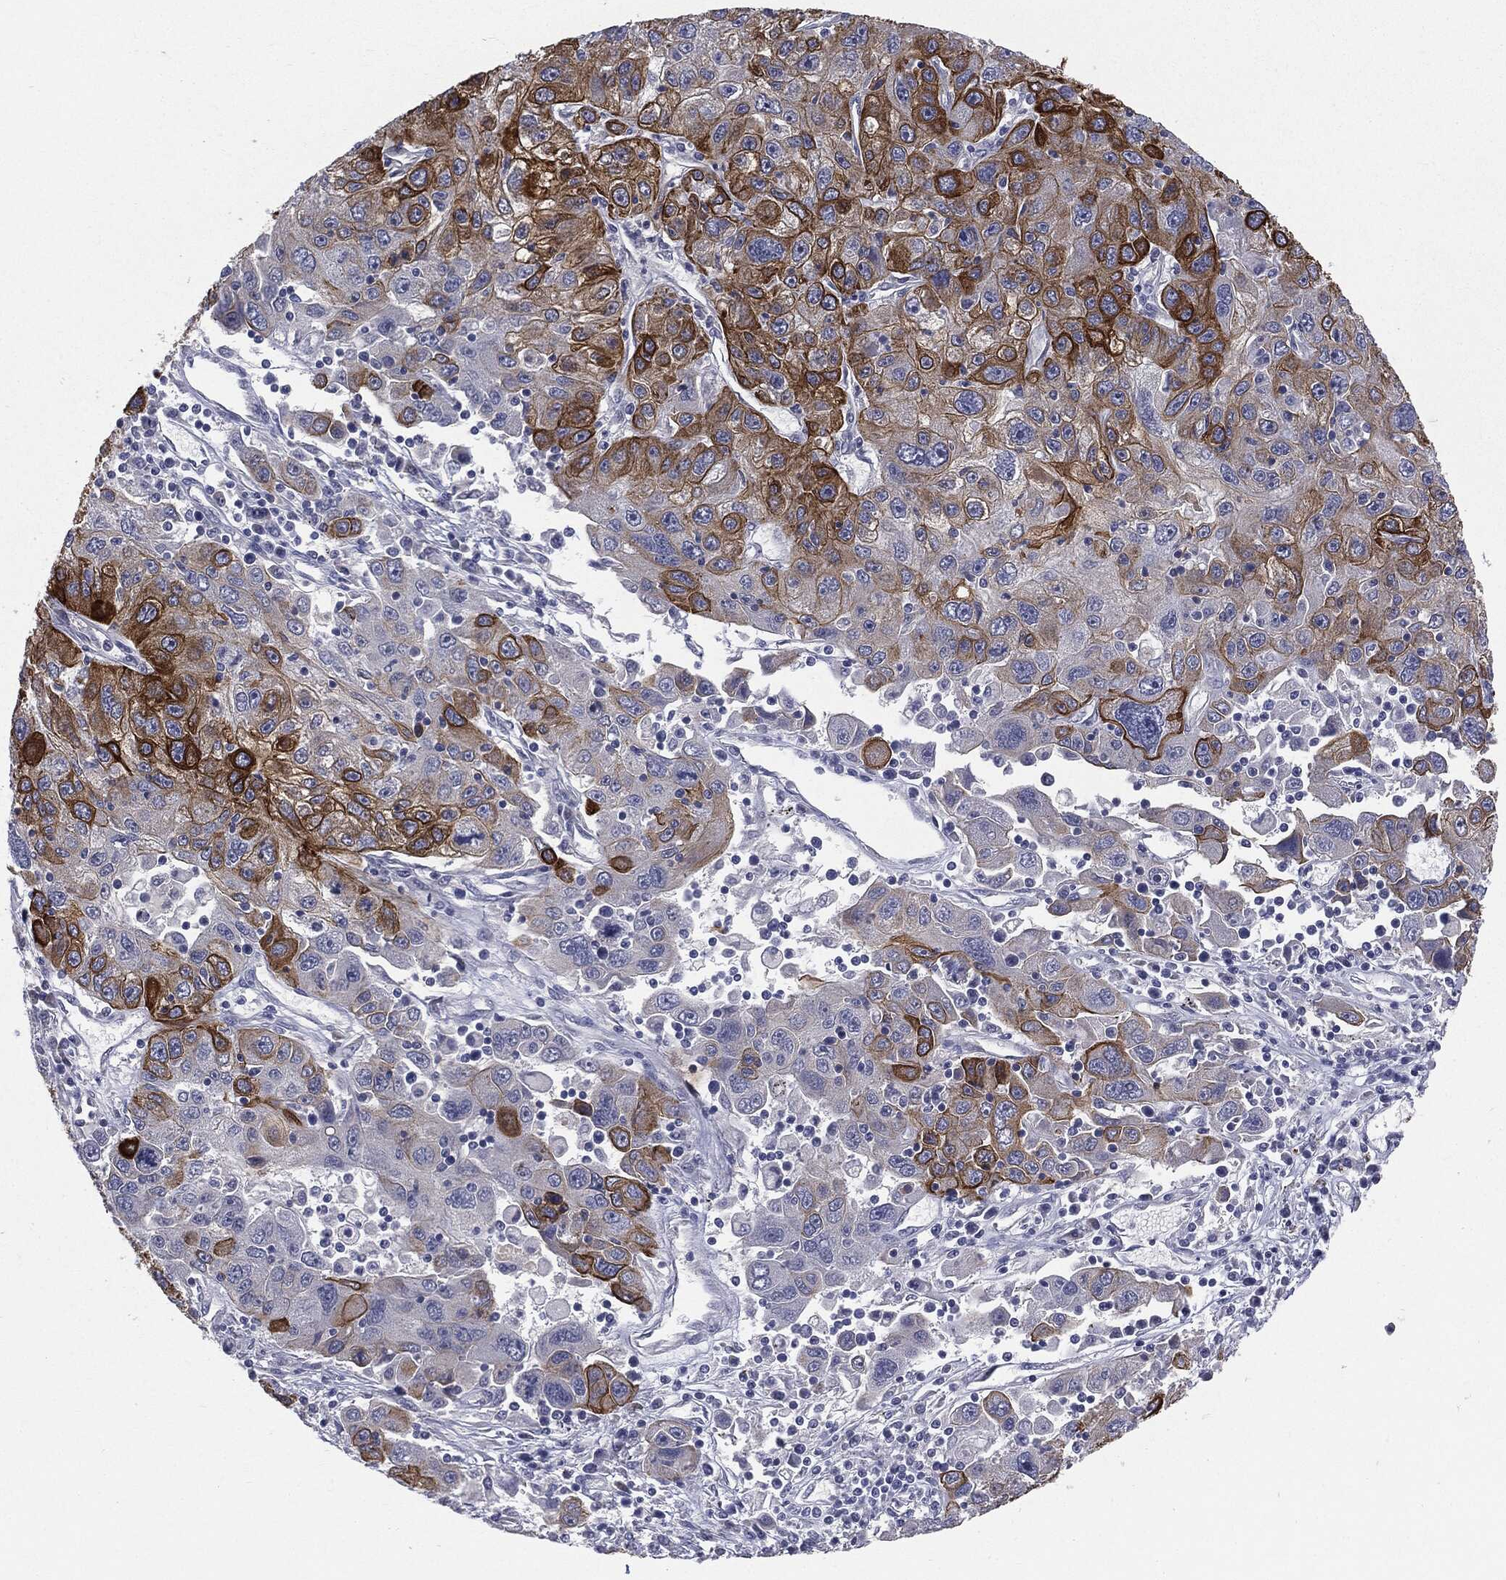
{"staining": {"intensity": "strong", "quantity": "25%-75%", "location": "cytoplasmic/membranous"}, "tissue": "stomach cancer", "cell_type": "Tumor cells", "image_type": "cancer", "snomed": [{"axis": "morphology", "description": "Adenocarcinoma, NOS"}, {"axis": "topography", "description": "Stomach"}], "caption": "About 25%-75% of tumor cells in human adenocarcinoma (stomach) display strong cytoplasmic/membranous protein positivity as visualized by brown immunohistochemical staining.", "gene": "KRT5", "patient": {"sex": "male", "age": 56}}